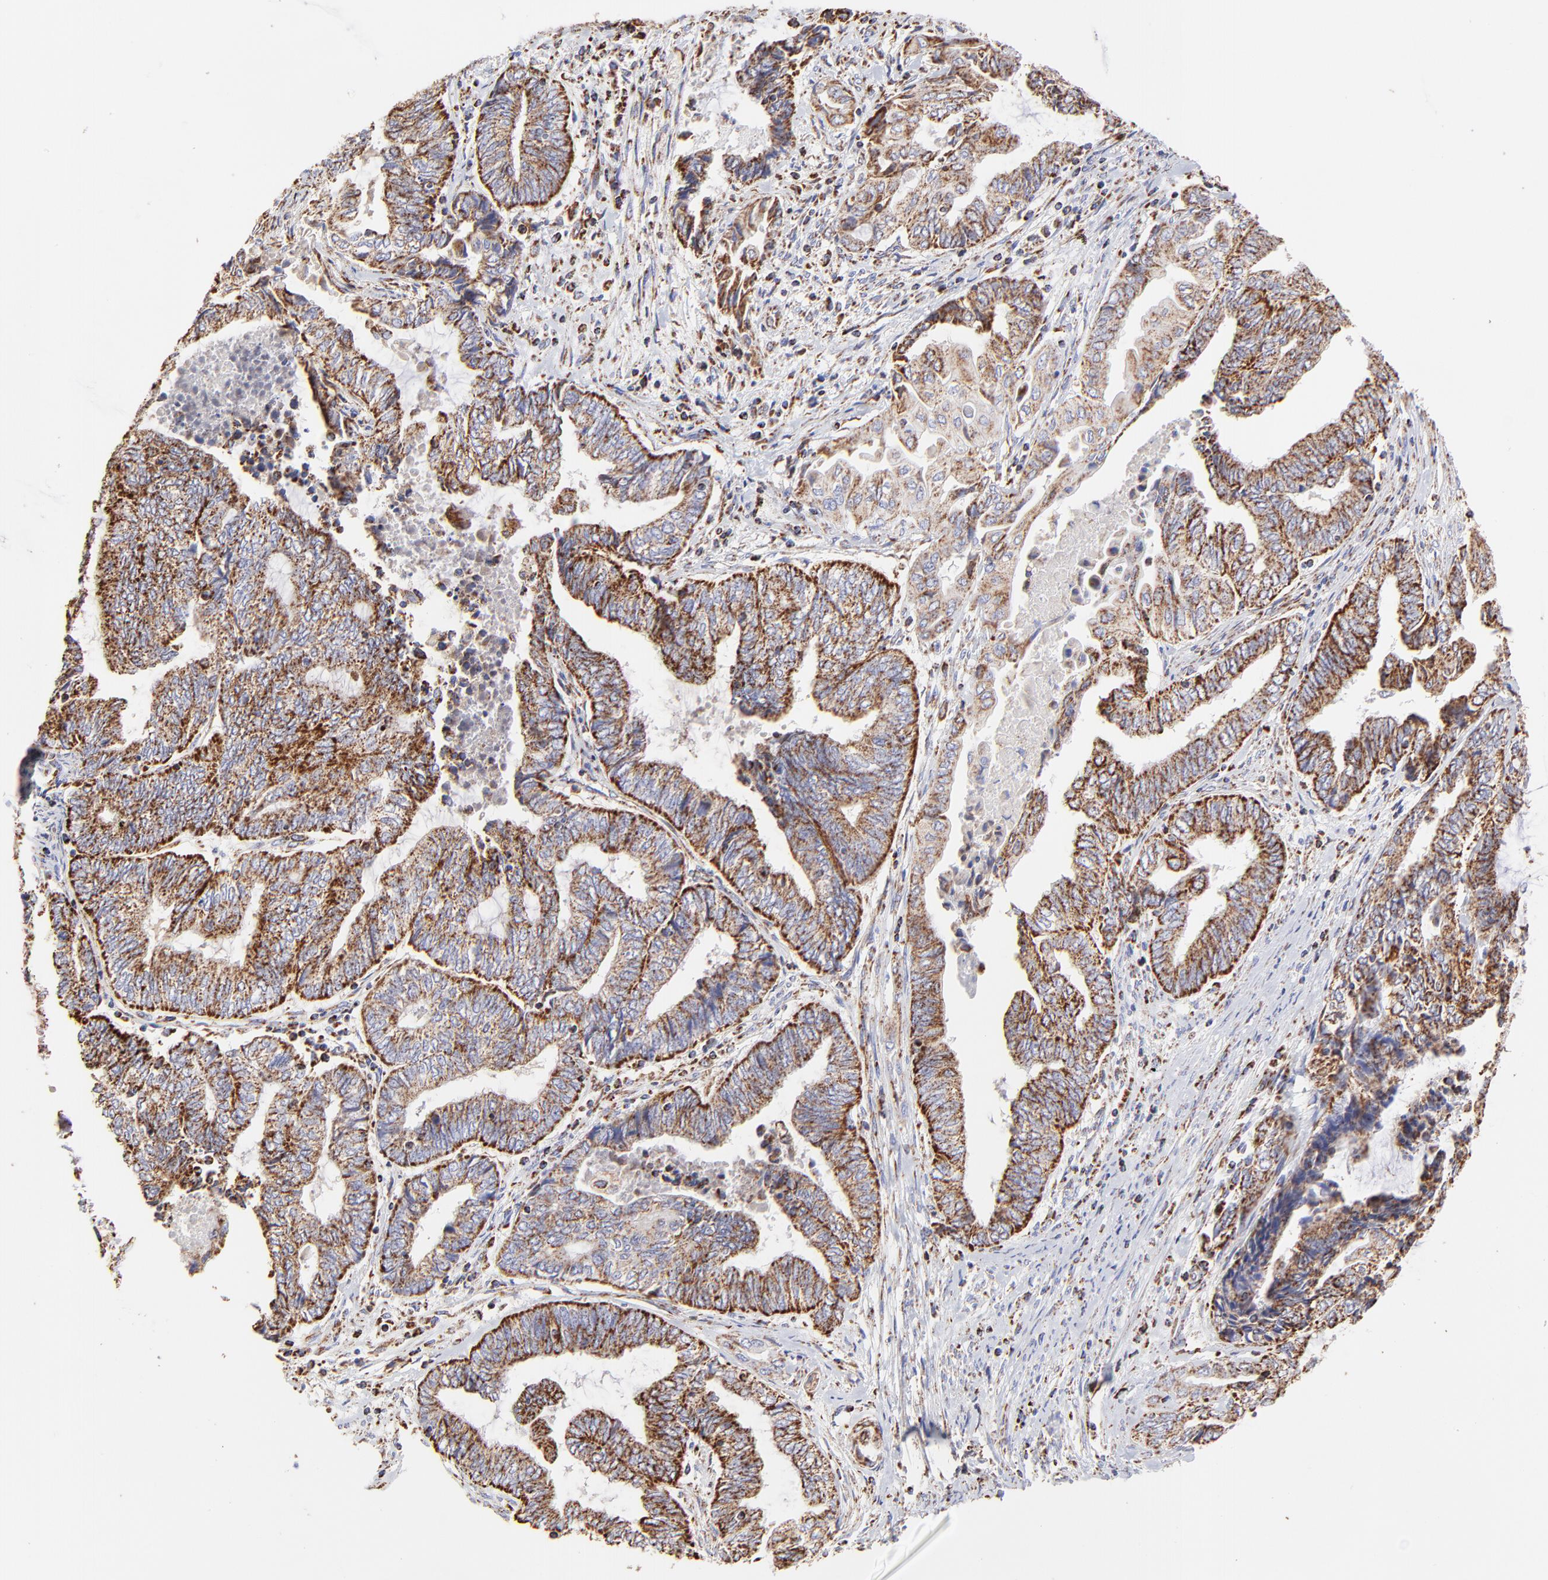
{"staining": {"intensity": "moderate", "quantity": ">75%", "location": "cytoplasmic/membranous"}, "tissue": "endometrial cancer", "cell_type": "Tumor cells", "image_type": "cancer", "snomed": [{"axis": "morphology", "description": "Adenocarcinoma, NOS"}, {"axis": "topography", "description": "Uterus"}, {"axis": "topography", "description": "Endometrium"}], "caption": "Protein expression analysis of adenocarcinoma (endometrial) shows moderate cytoplasmic/membranous expression in about >75% of tumor cells.", "gene": "ECH1", "patient": {"sex": "female", "age": 70}}